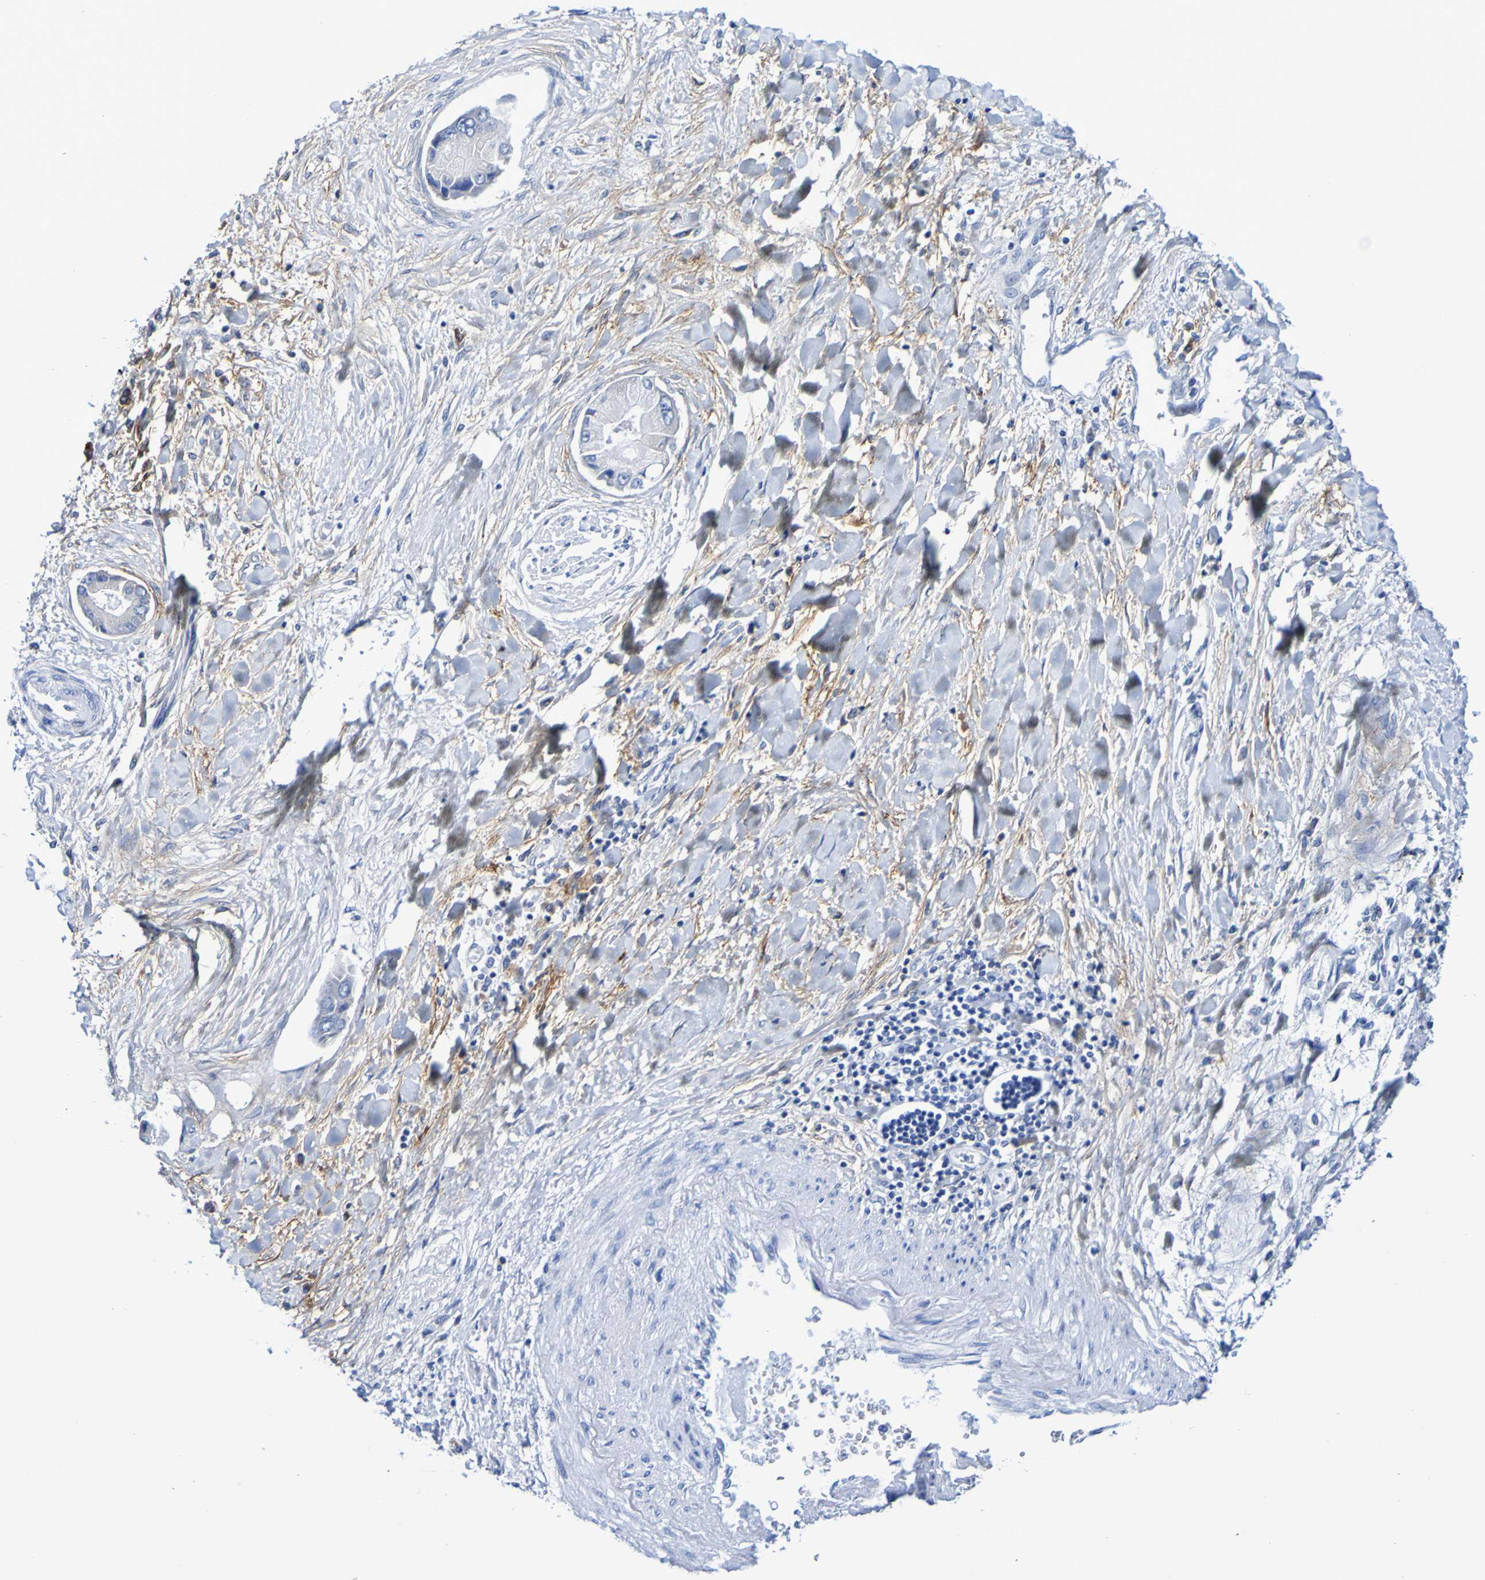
{"staining": {"intensity": "negative", "quantity": "none", "location": "none"}, "tissue": "liver cancer", "cell_type": "Tumor cells", "image_type": "cancer", "snomed": [{"axis": "morphology", "description": "Cholangiocarcinoma"}, {"axis": "topography", "description": "Liver"}], "caption": "Tumor cells show no significant protein staining in cholangiocarcinoma (liver).", "gene": "DPEP1", "patient": {"sex": "male", "age": 50}}